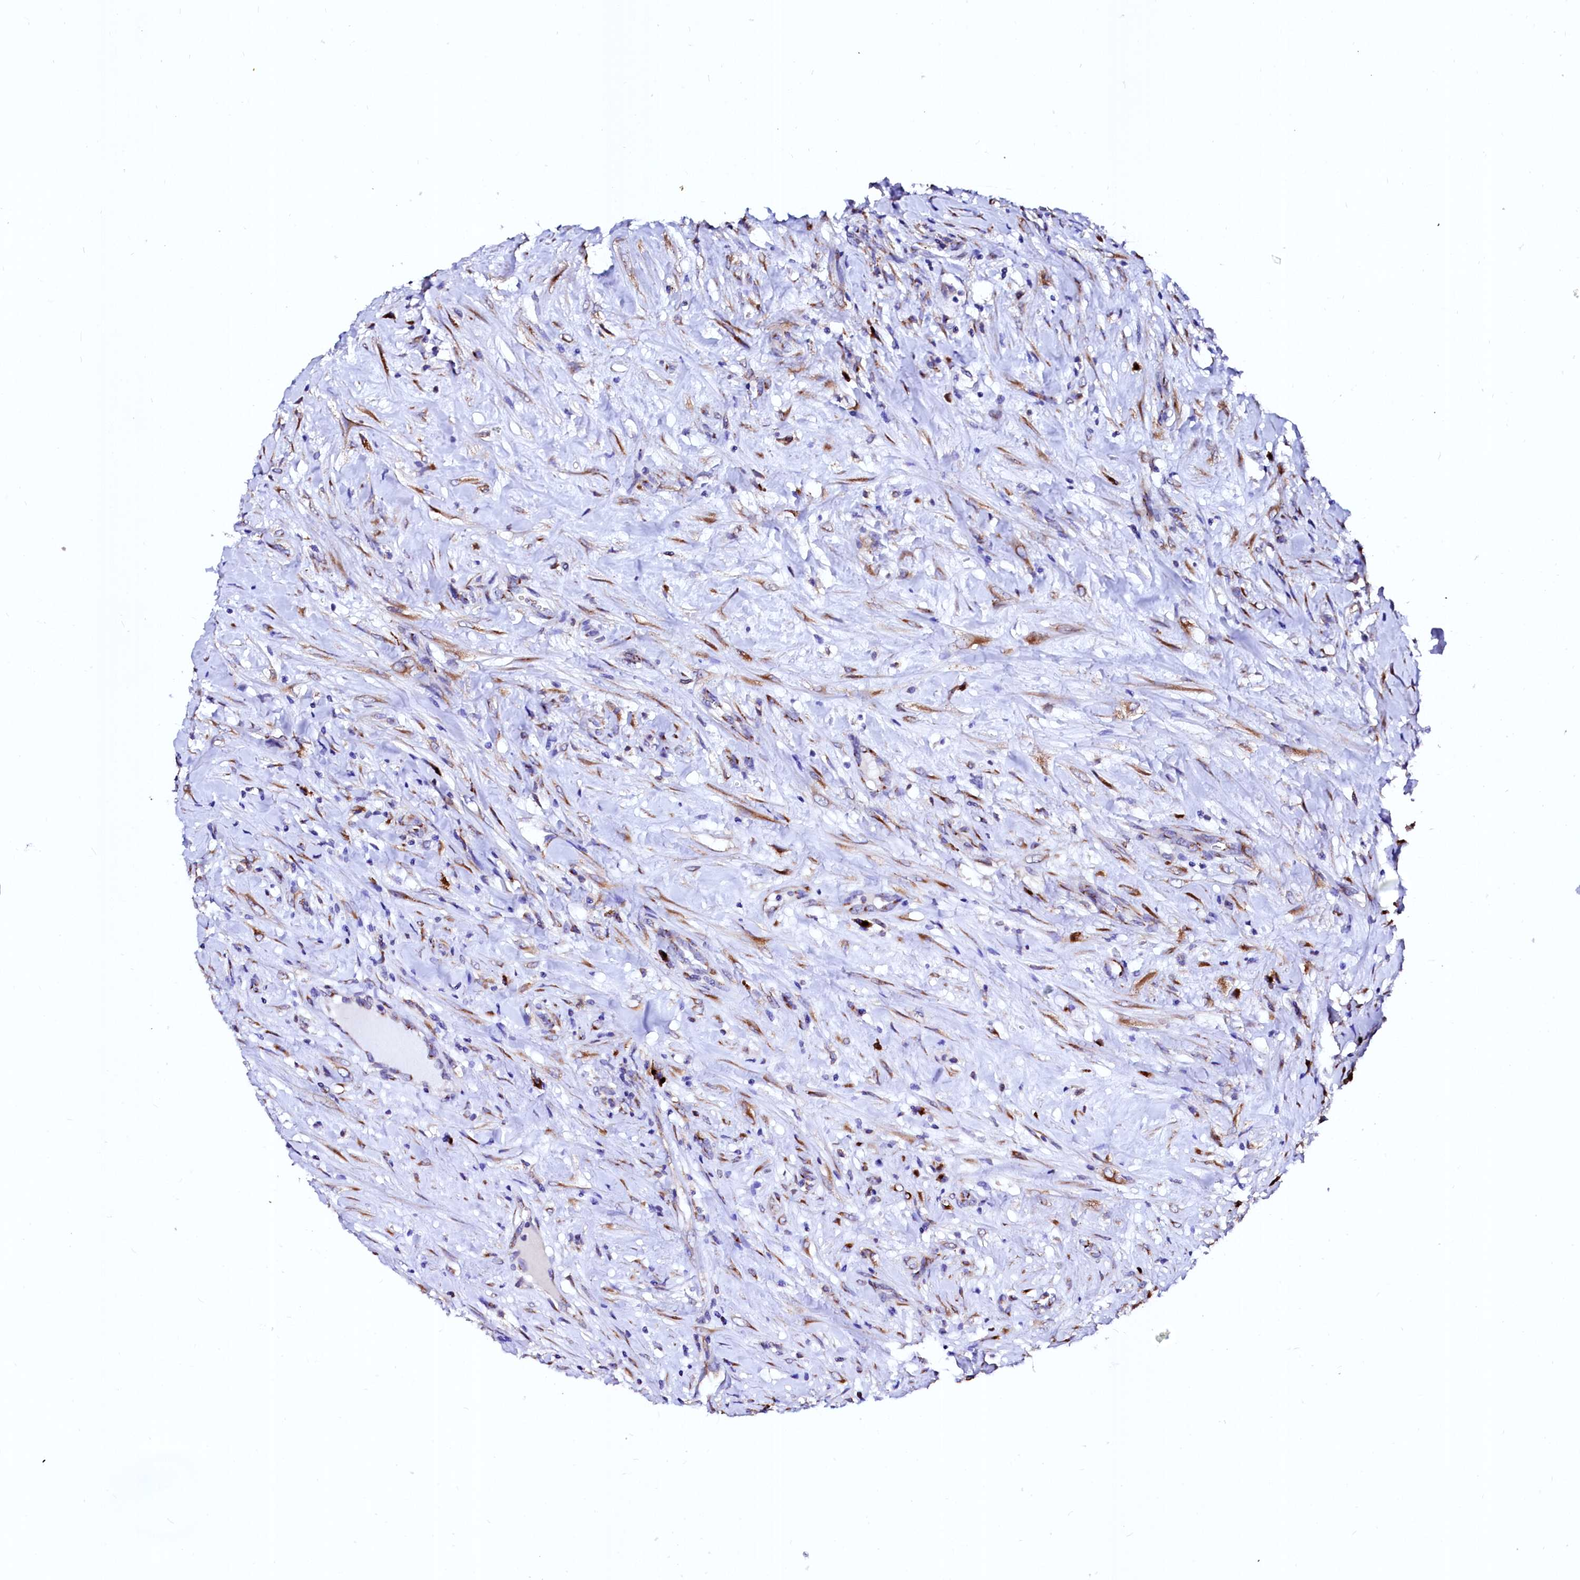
{"staining": {"intensity": "negative", "quantity": "none", "location": "none"}, "tissue": "testis cancer", "cell_type": "Tumor cells", "image_type": "cancer", "snomed": [{"axis": "morphology", "description": "Seminoma, NOS"}, {"axis": "morphology", "description": "Carcinoma, Embryonal, NOS"}, {"axis": "topography", "description": "Testis"}], "caption": "Immunohistochemistry histopathology image of human testis seminoma stained for a protein (brown), which exhibits no expression in tumor cells.", "gene": "LMAN1", "patient": {"sex": "male", "age": 43}}